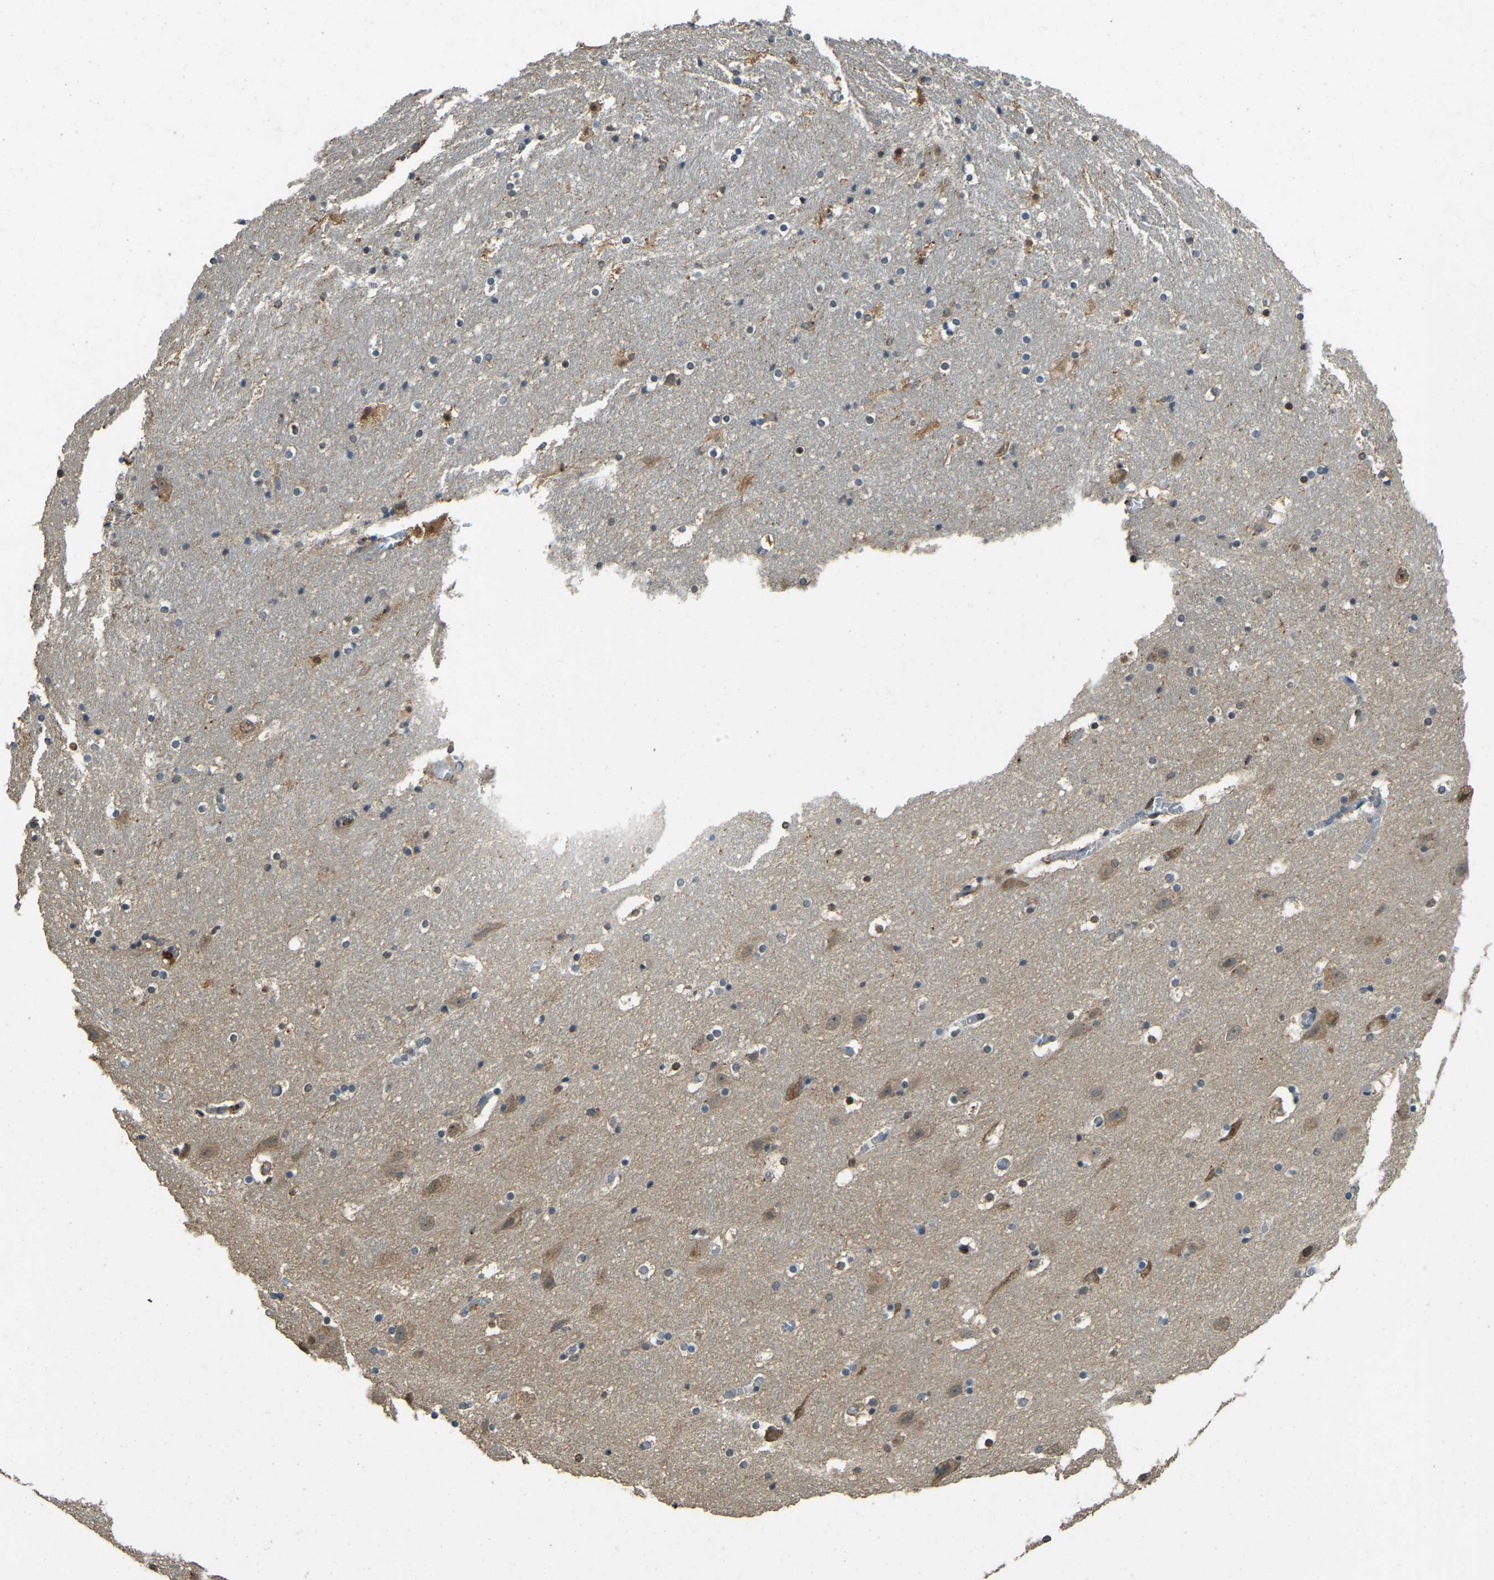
{"staining": {"intensity": "moderate", "quantity": "<25%", "location": "cytoplasmic/membranous"}, "tissue": "hippocampus", "cell_type": "Glial cells", "image_type": "normal", "snomed": [{"axis": "morphology", "description": "Normal tissue, NOS"}, {"axis": "topography", "description": "Hippocampus"}], "caption": "Immunohistochemistry (IHC) image of benign hippocampus stained for a protein (brown), which shows low levels of moderate cytoplasmic/membranous positivity in about <25% of glial cells.", "gene": "ATP8B1", "patient": {"sex": "male", "age": 45}}